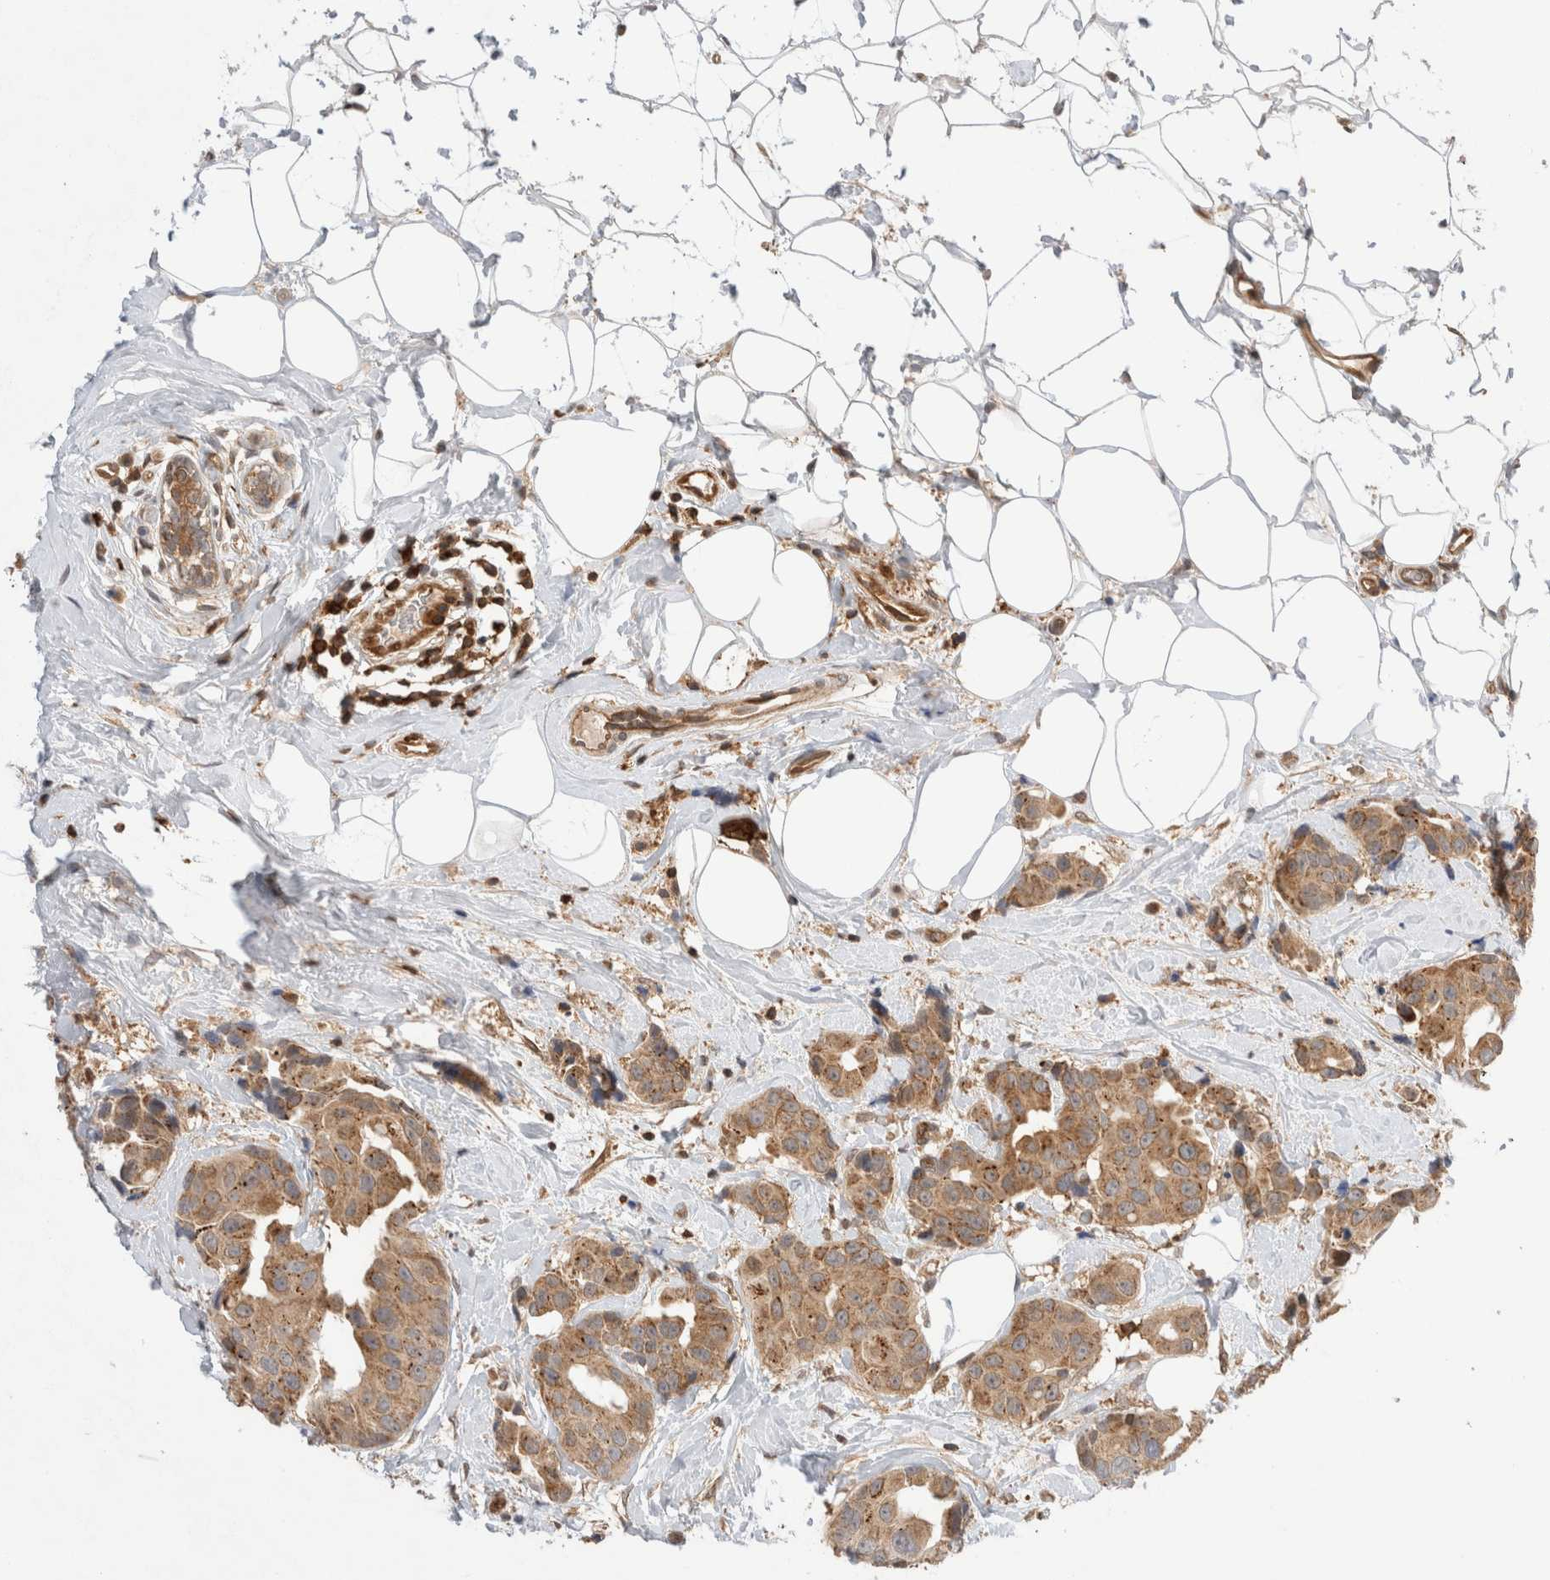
{"staining": {"intensity": "moderate", "quantity": ">75%", "location": "cytoplasmic/membranous"}, "tissue": "breast cancer", "cell_type": "Tumor cells", "image_type": "cancer", "snomed": [{"axis": "morphology", "description": "Normal tissue, NOS"}, {"axis": "morphology", "description": "Duct carcinoma"}, {"axis": "topography", "description": "Breast"}], "caption": "Immunohistochemical staining of breast cancer exhibits medium levels of moderate cytoplasmic/membranous expression in about >75% of tumor cells.", "gene": "NFKB1", "patient": {"sex": "female", "age": 39}}